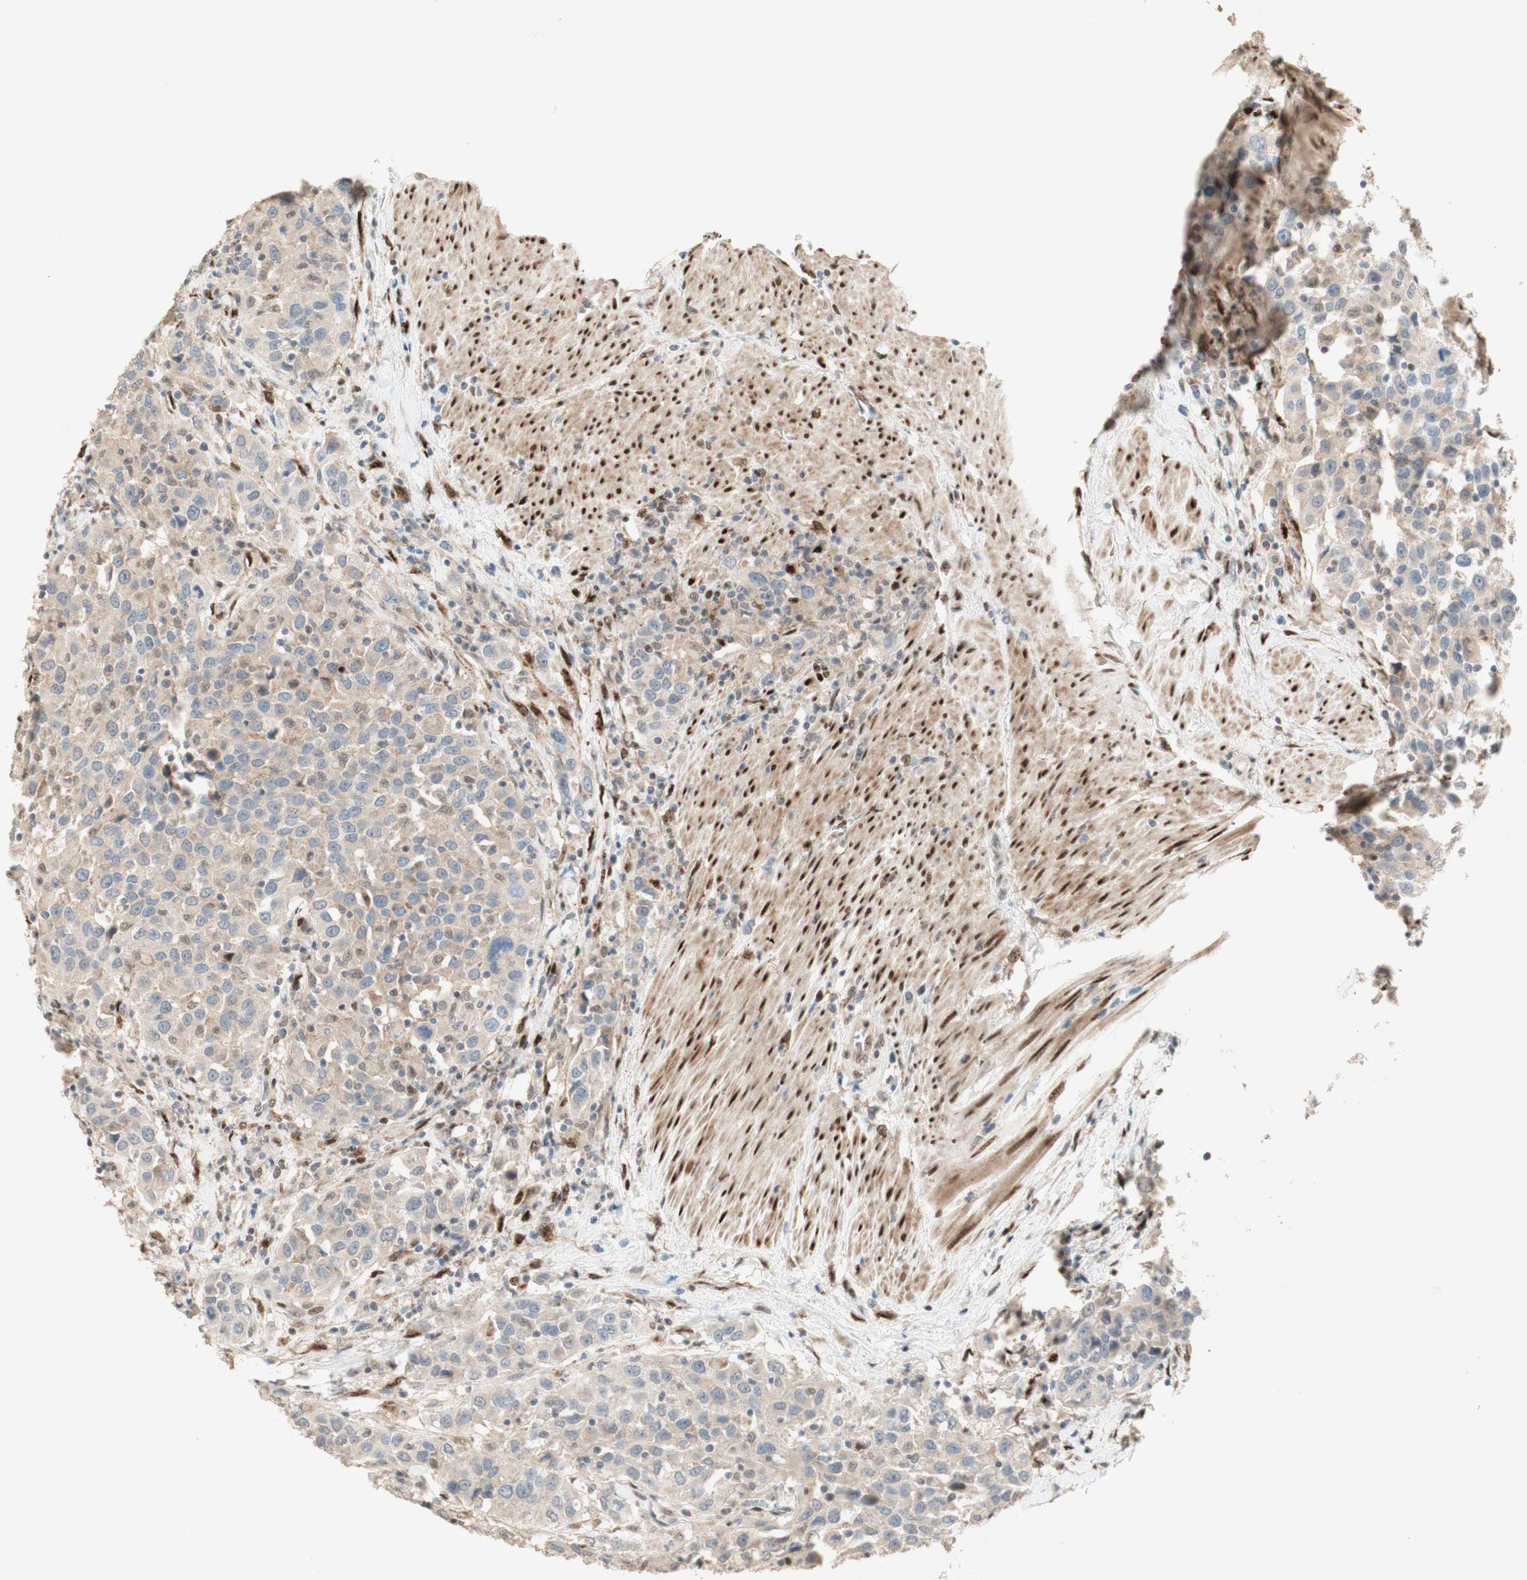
{"staining": {"intensity": "negative", "quantity": "none", "location": "none"}, "tissue": "urothelial cancer", "cell_type": "Tumor cells", "image_type": "cancer", "snomed": [{"axis": "morphology", "description": "Urothelial carcinoma, High grade"}, {"axis": "topography", "description": "Urinary bladder"}], "caption": "Urothelial cancer stained for a protein using immunohistochemistry (IHC) shows no expression tumor cells.", "gene": "FOXP1", "patient": {"sex": "female", "age": 80}}